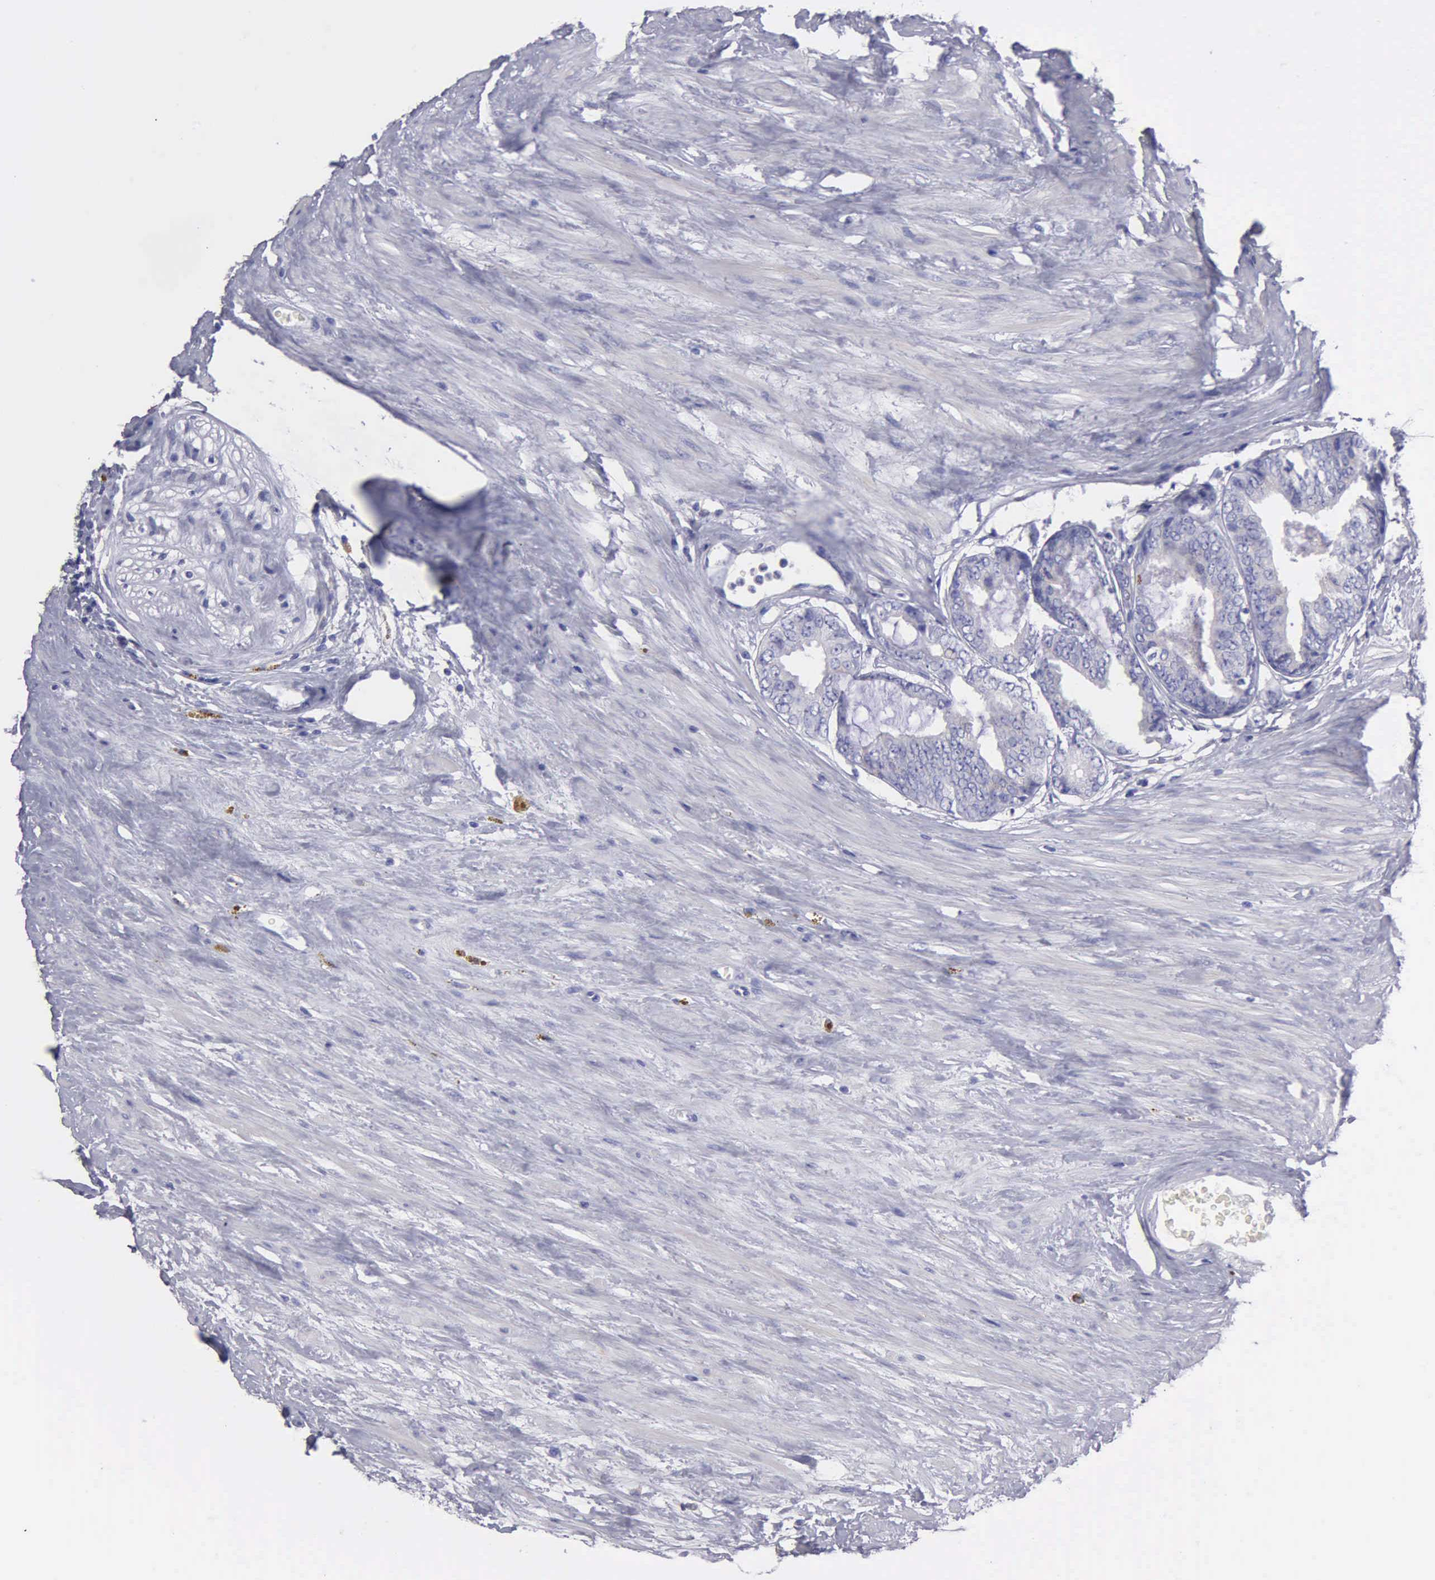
{"staining": {"intensity": "negative", "quantity": "none", "location": "none"}, "tissue": "prostate cancer", "cell_type": "Tumor cells", "image_type": "cancer", "snomed": [{"axis": "morphology", "description": "Adenocarcinoma, Medium grade"}, {"axis": "topography", "description": "Prostate"}], "caption": "IHC of prostate medium-grade adenocarcinoma displays no staining in tumor cells.", "gene": "TYRP1", "patient": {"sex": "male", "age": 79}}